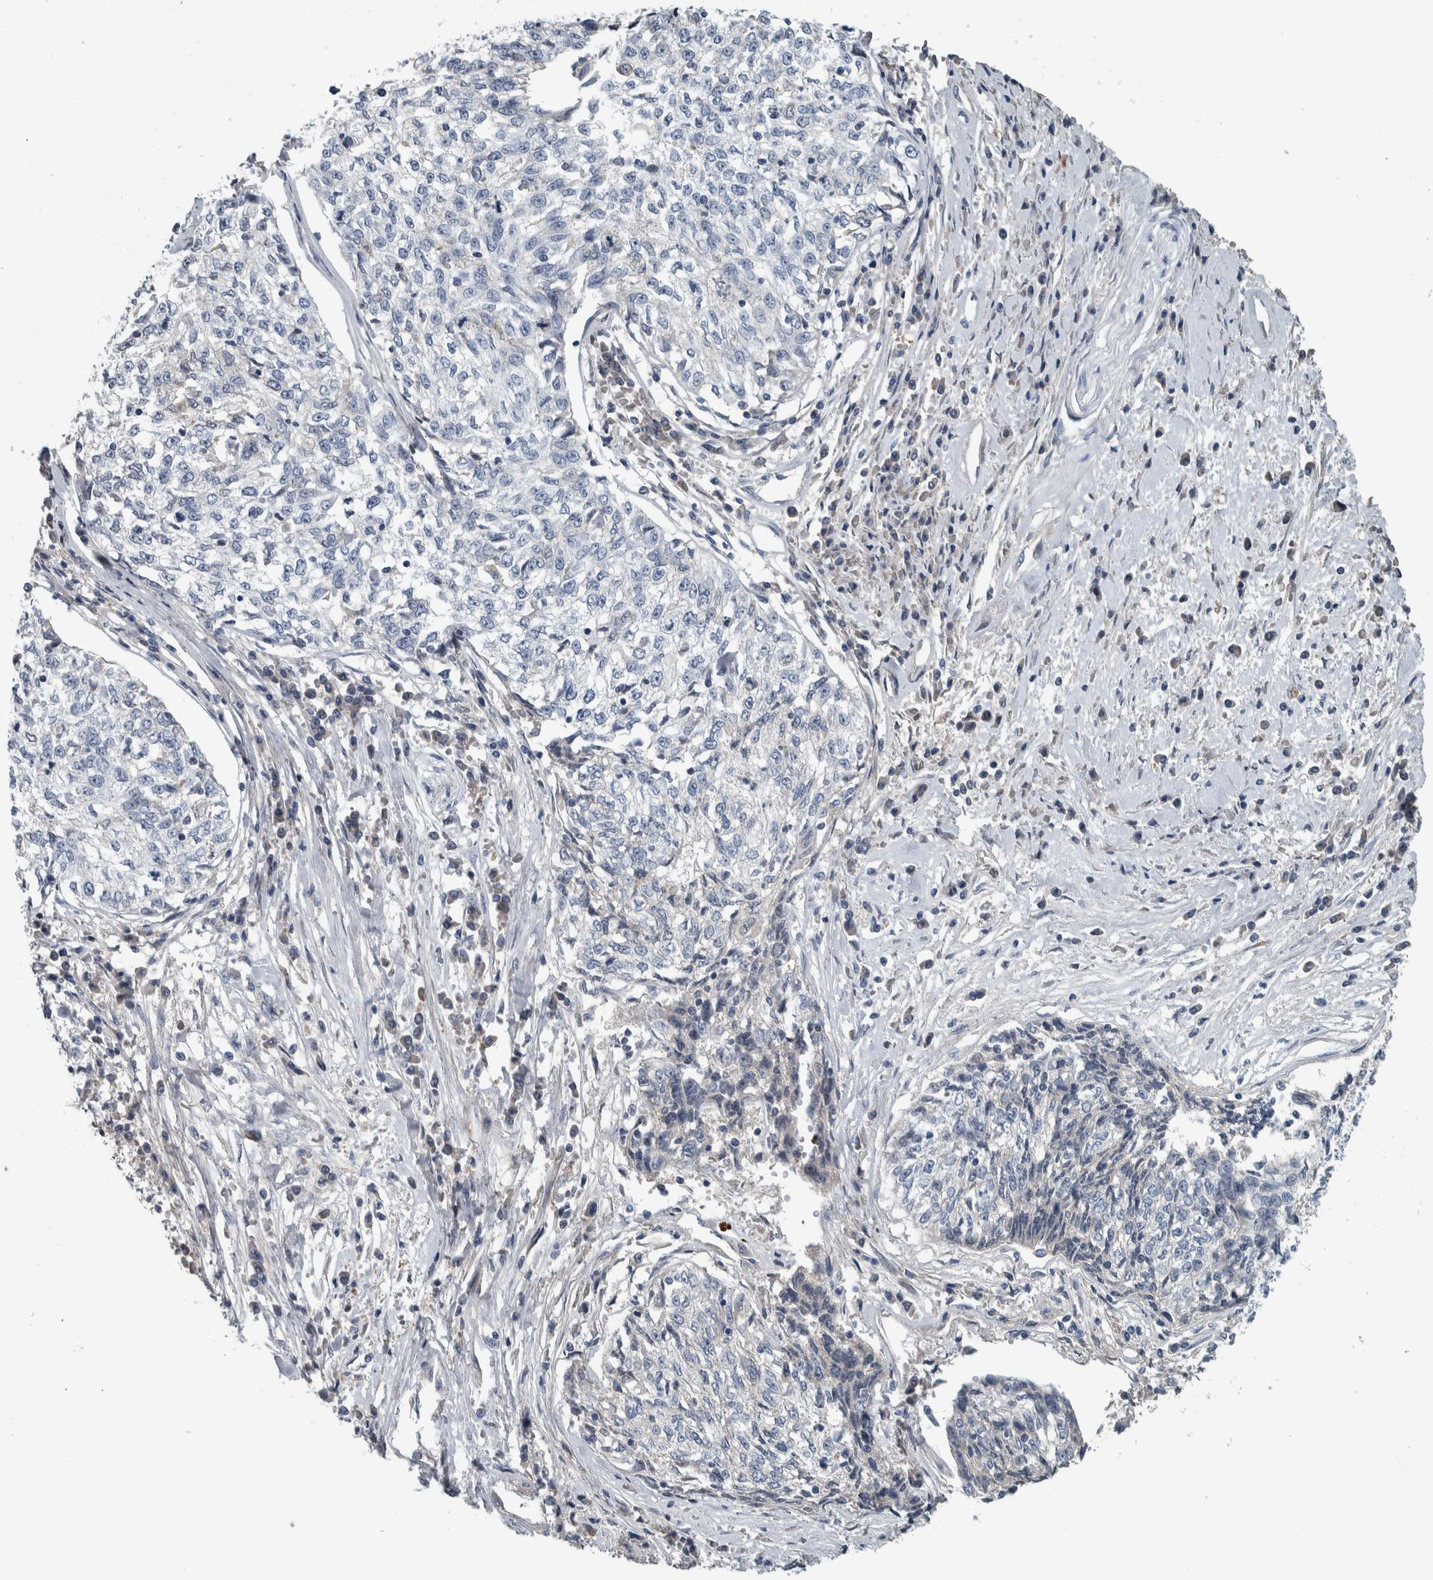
{"staining": {"intensity": "negative", "quantity": "none", "location": "none"}, "tissue": "cervical cancer", "cell_type": "Tumor cells", "image_type": "cancer", "snomed": [{"axis": "morphology", "description": "Squamous cell carcinoma, NOS"}, {"axis": "topography", "description": "Cervix"}], "caption": "This is a image of immunohistochemistry staining of cervical cancer (squamous cell carcinoma), which shows no positivity in tumor cells. Brightfield microscopy of immunohistochemistry stained with DAB (brown) and hematoxylin (blue), captured at high magnification.", "gene": "SERPINC1", "patient": {"sex": "female", "age": 57}}